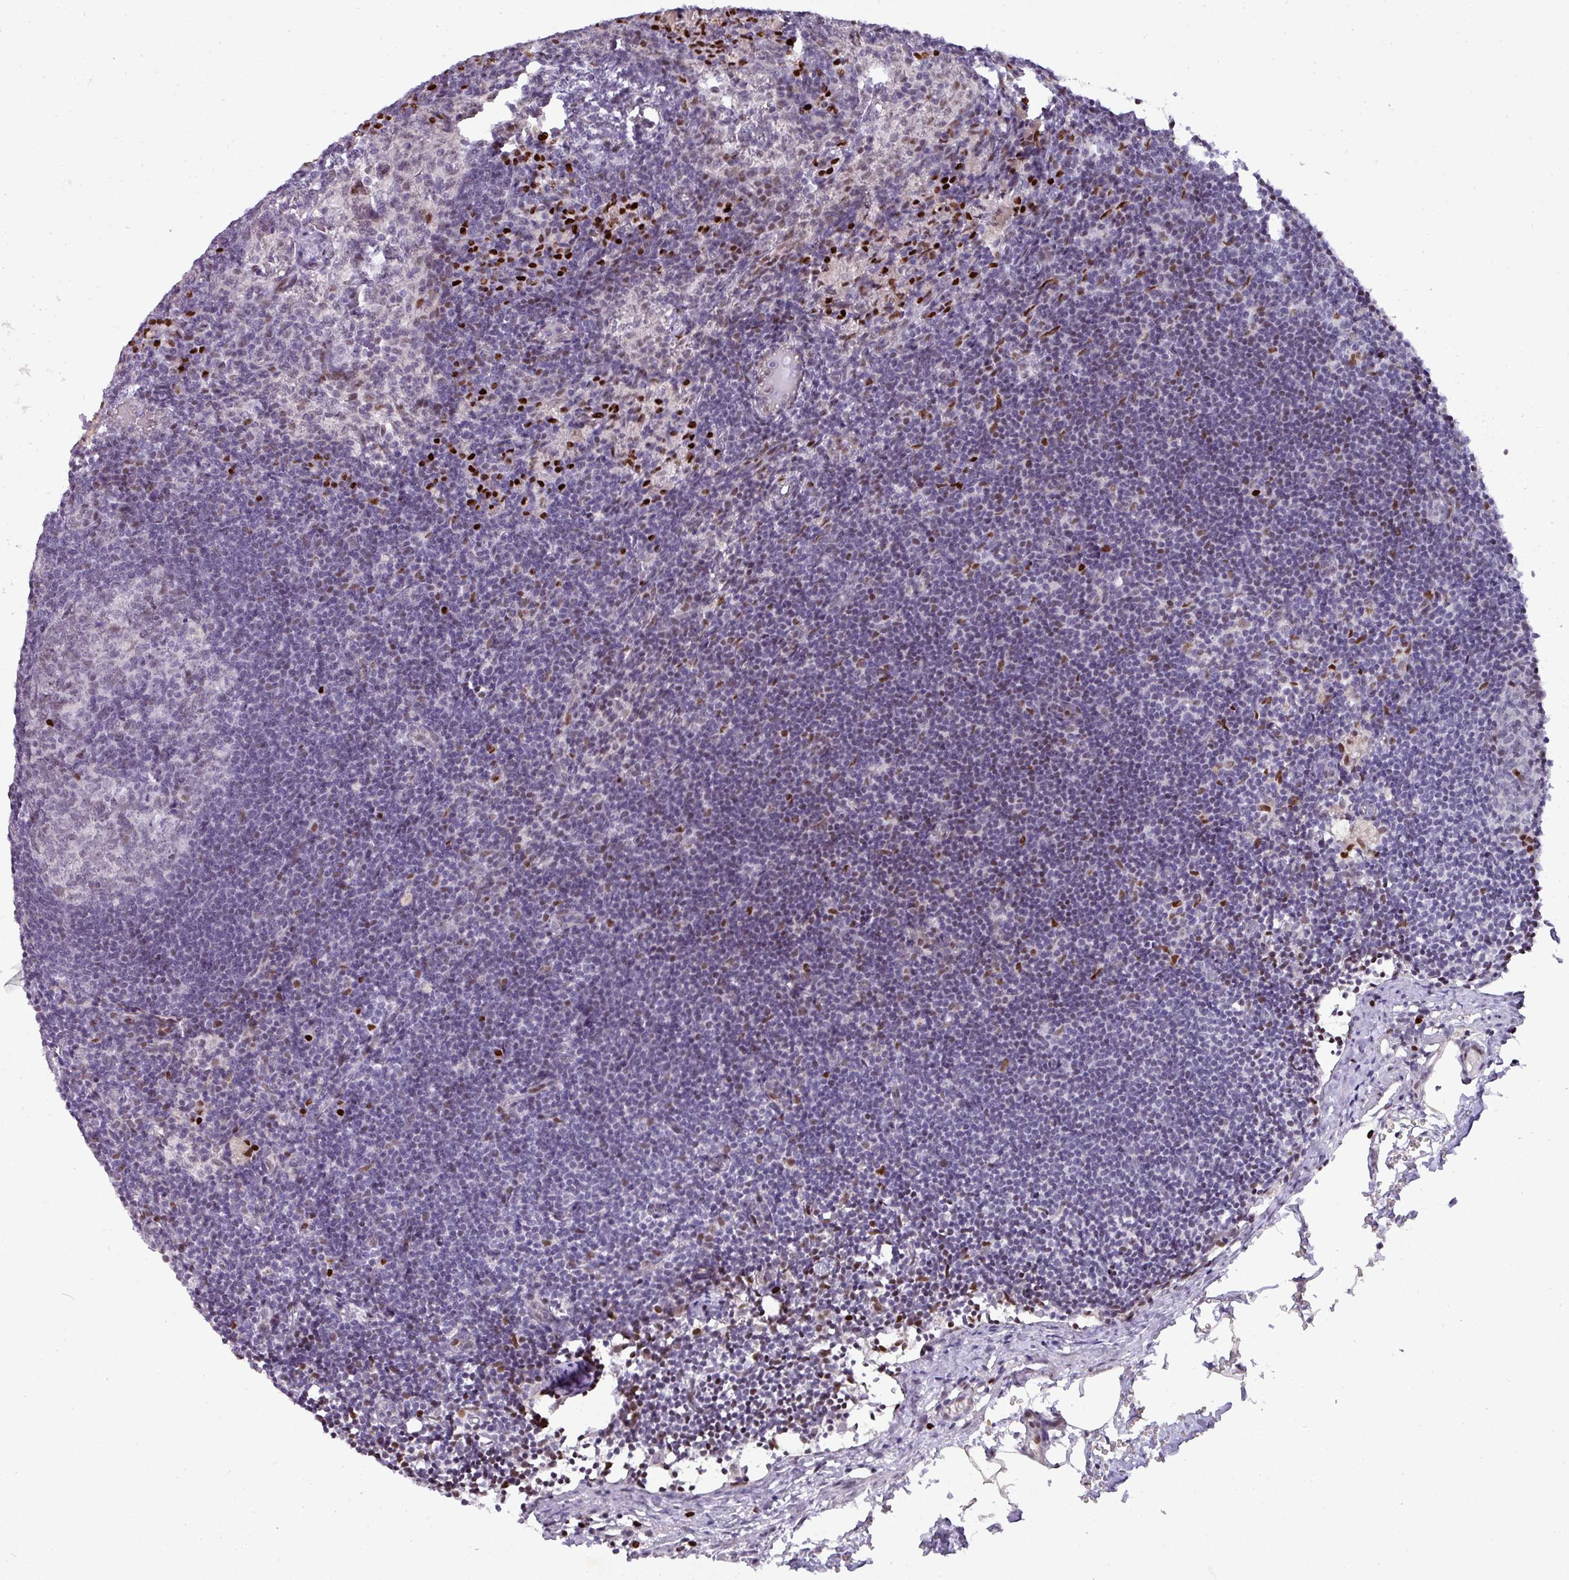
{"staining": {"intensity": "weak", "quantity": "<25%", "location": "nuclear"}, "tissue": "lymph node", "cell_type": "Germinal center cells", "image_type": "normal", "snomed": [{"axis": "morphology", "description": "Normal tissue, NOS"}, {"axis": "topography", "description": "Lymph node"}], "caption": "Germinal center cells show no significant staining in unremarkable lymph node.", "gene": "MYSM1", "patient": {"sex": "male", "age": 49}}